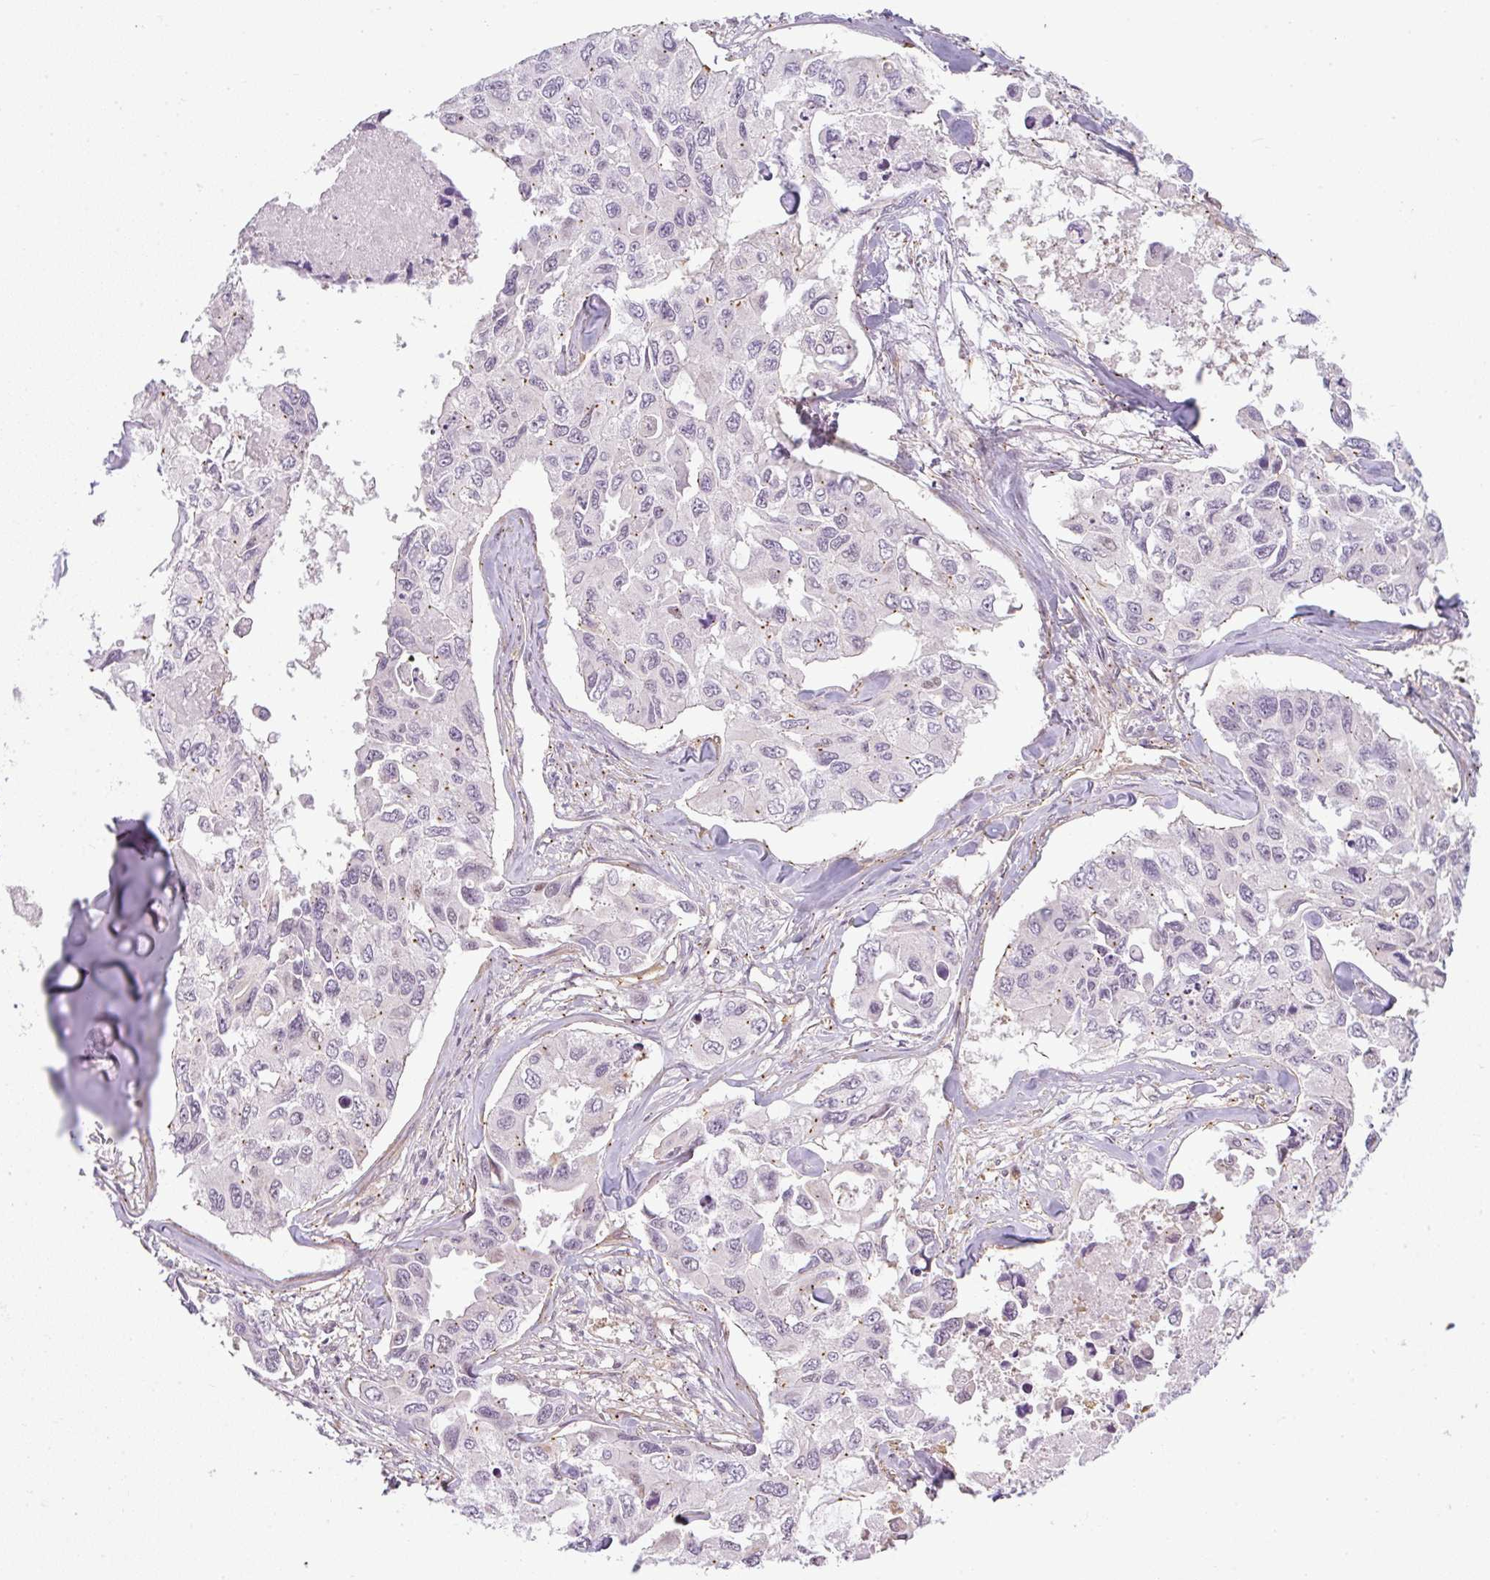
{"staining": {"intensity": "negative", "quantity": "none", "location": "none"}, "tissue": "lung cancer", "cell_type": "Tumor cells", "image_type": "cancer", "snomed": [{"axis": "morphology", "description": "Adenocarcinoma, NOS"}, {"axis": "topography", "description": "Lung"}], "caption": "High power microscopy histopathology image of an immunohistochemistry (IHC) histopathology image of lung cancer (adenocarcinoma), revealing no significant positivity in tumor cells. (DAB IHC with hematoxylin counter stain).", "gene": "SULF1", "patient": {"sex": "male", "age": 64}}